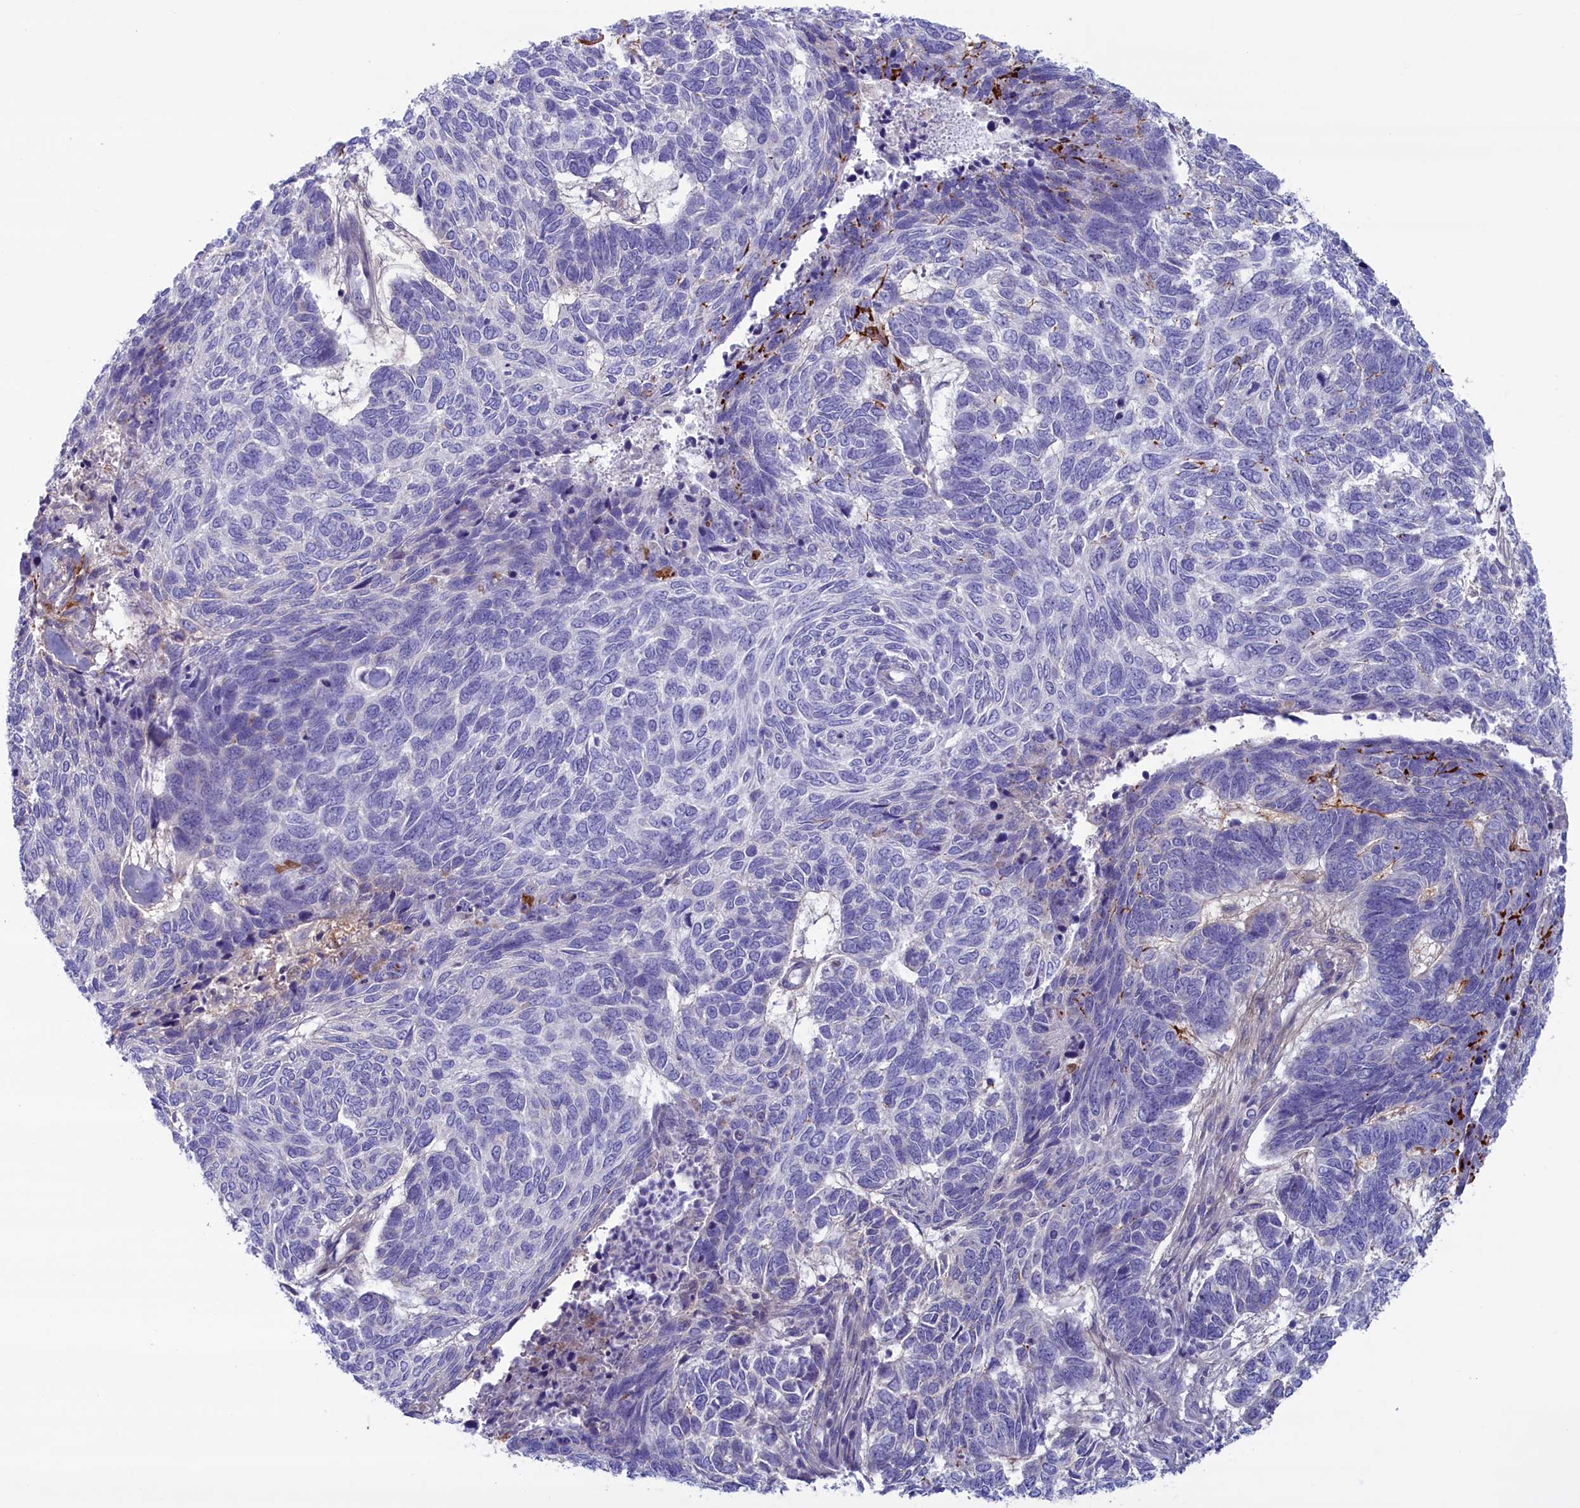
{"staining": {"intensity": "negative", "quantity": "none", "location": "none"}, "tissue": "skin cancer", "cell_type": "Tumor cells", "image_type": "cancer", "snomed": [{"axis": "morphology", "description": "Basal cell carcinoma"}, {"axis": "topography", "description": "Skin"}], "caption": "Tumor cells are negative for protein expression in human skin basal cell carcinoma. (IHC, brightfield microscopy, high magnification).", "gene": "MPV17L2", "patient": {"sex": "female", "age": 65}}